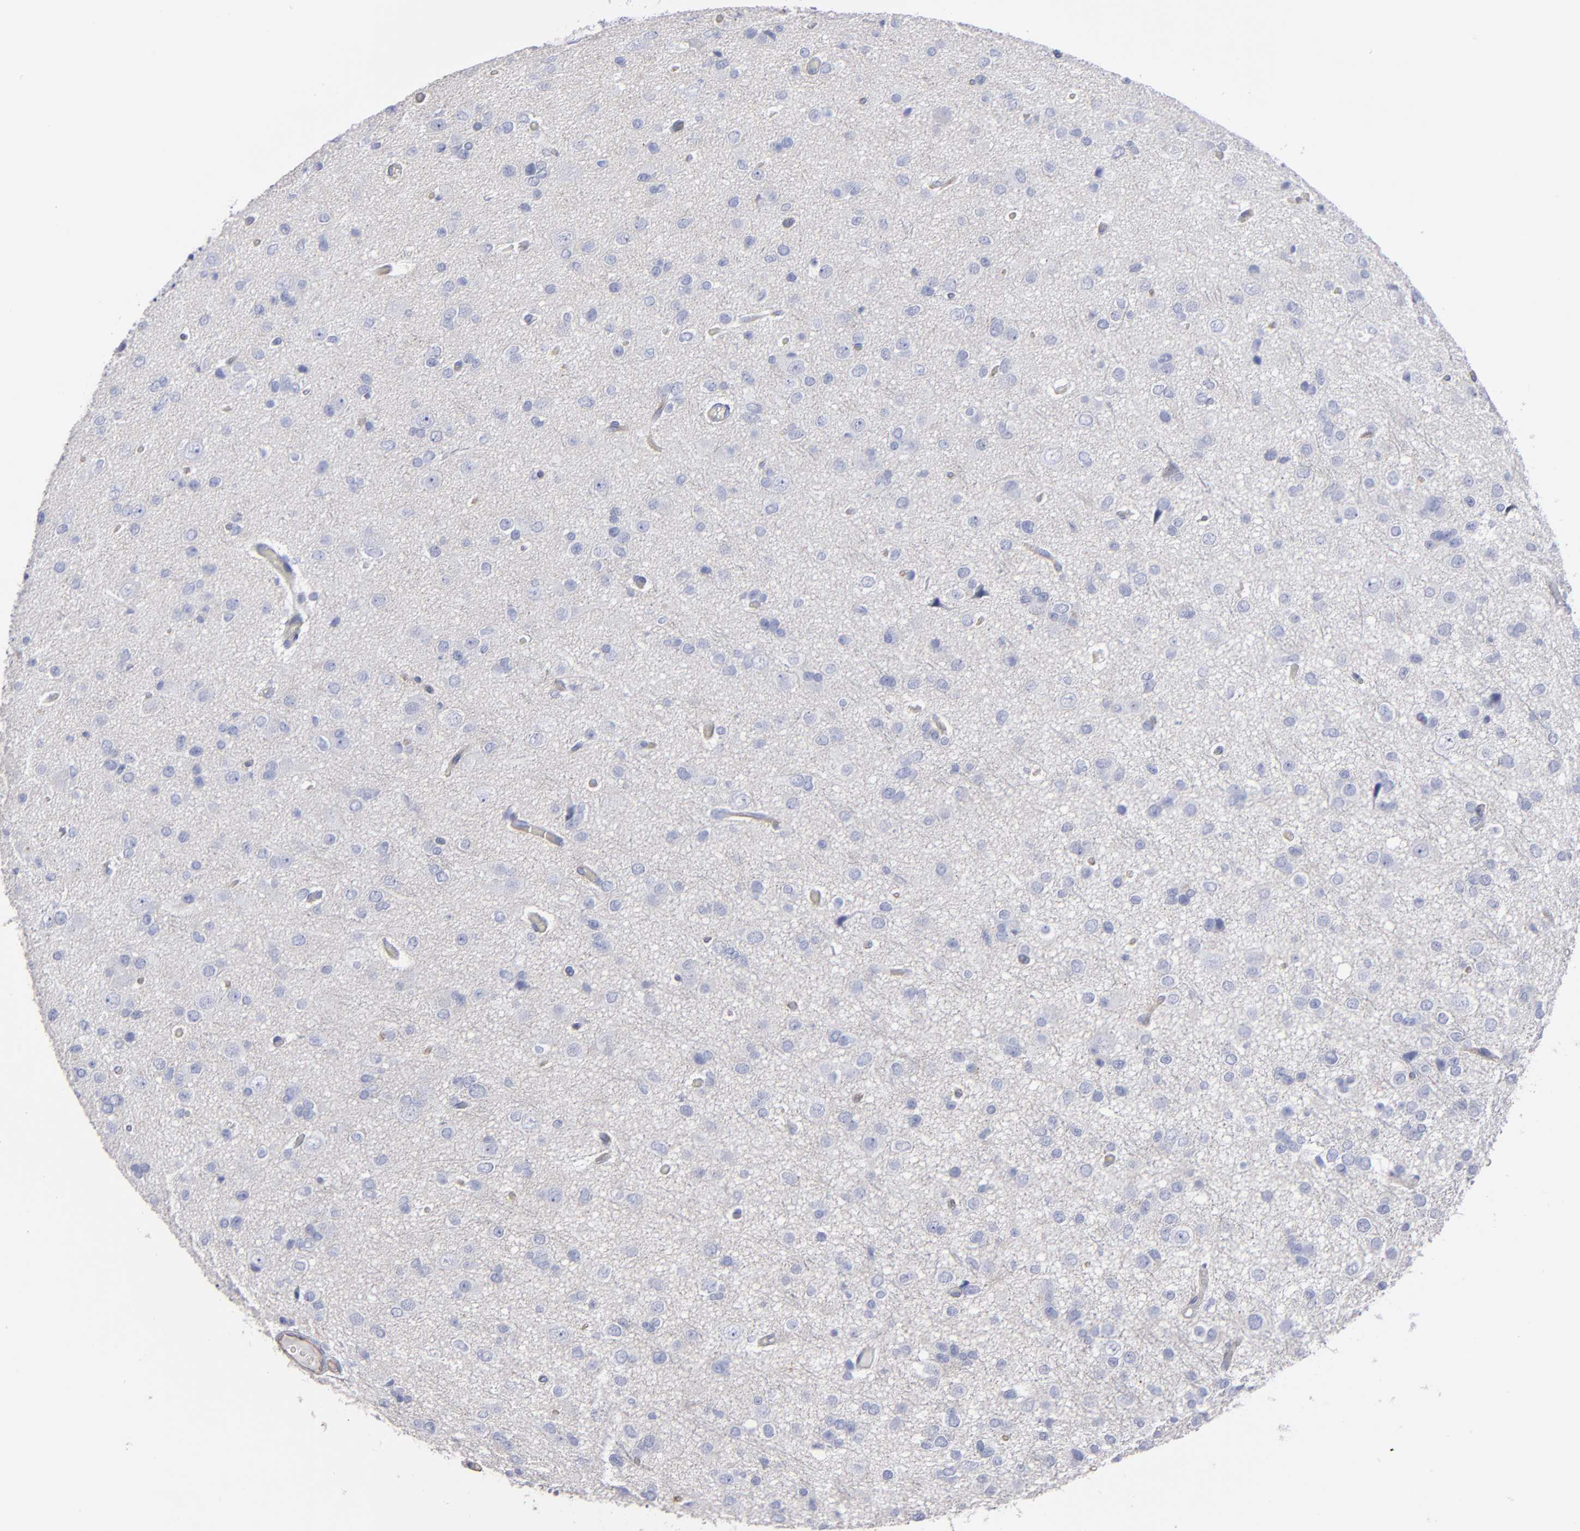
{"staining": {"intensity": "negative", "quantity": "none", "location": "none"}, "tissue": "glioma", "cell_type": "Tumor cells", "image_type": "cancer", "snomed": [{"axis": "morphology", "description": "Glioma, malignant, Low grade"}, {"axis": "topography", "description": "Brain"}], "caption": "Immunohistochemistry photomicrograph of human glioma stained for a protein (brown), which demonstrates no staining in tumor cells. (DAB (3,3'-diaminobenzidine) immunohistochemistry with hematoxylin counter stain).", "gene": "TM4SF1", "patient": {"sex": "male", "age": 42}}